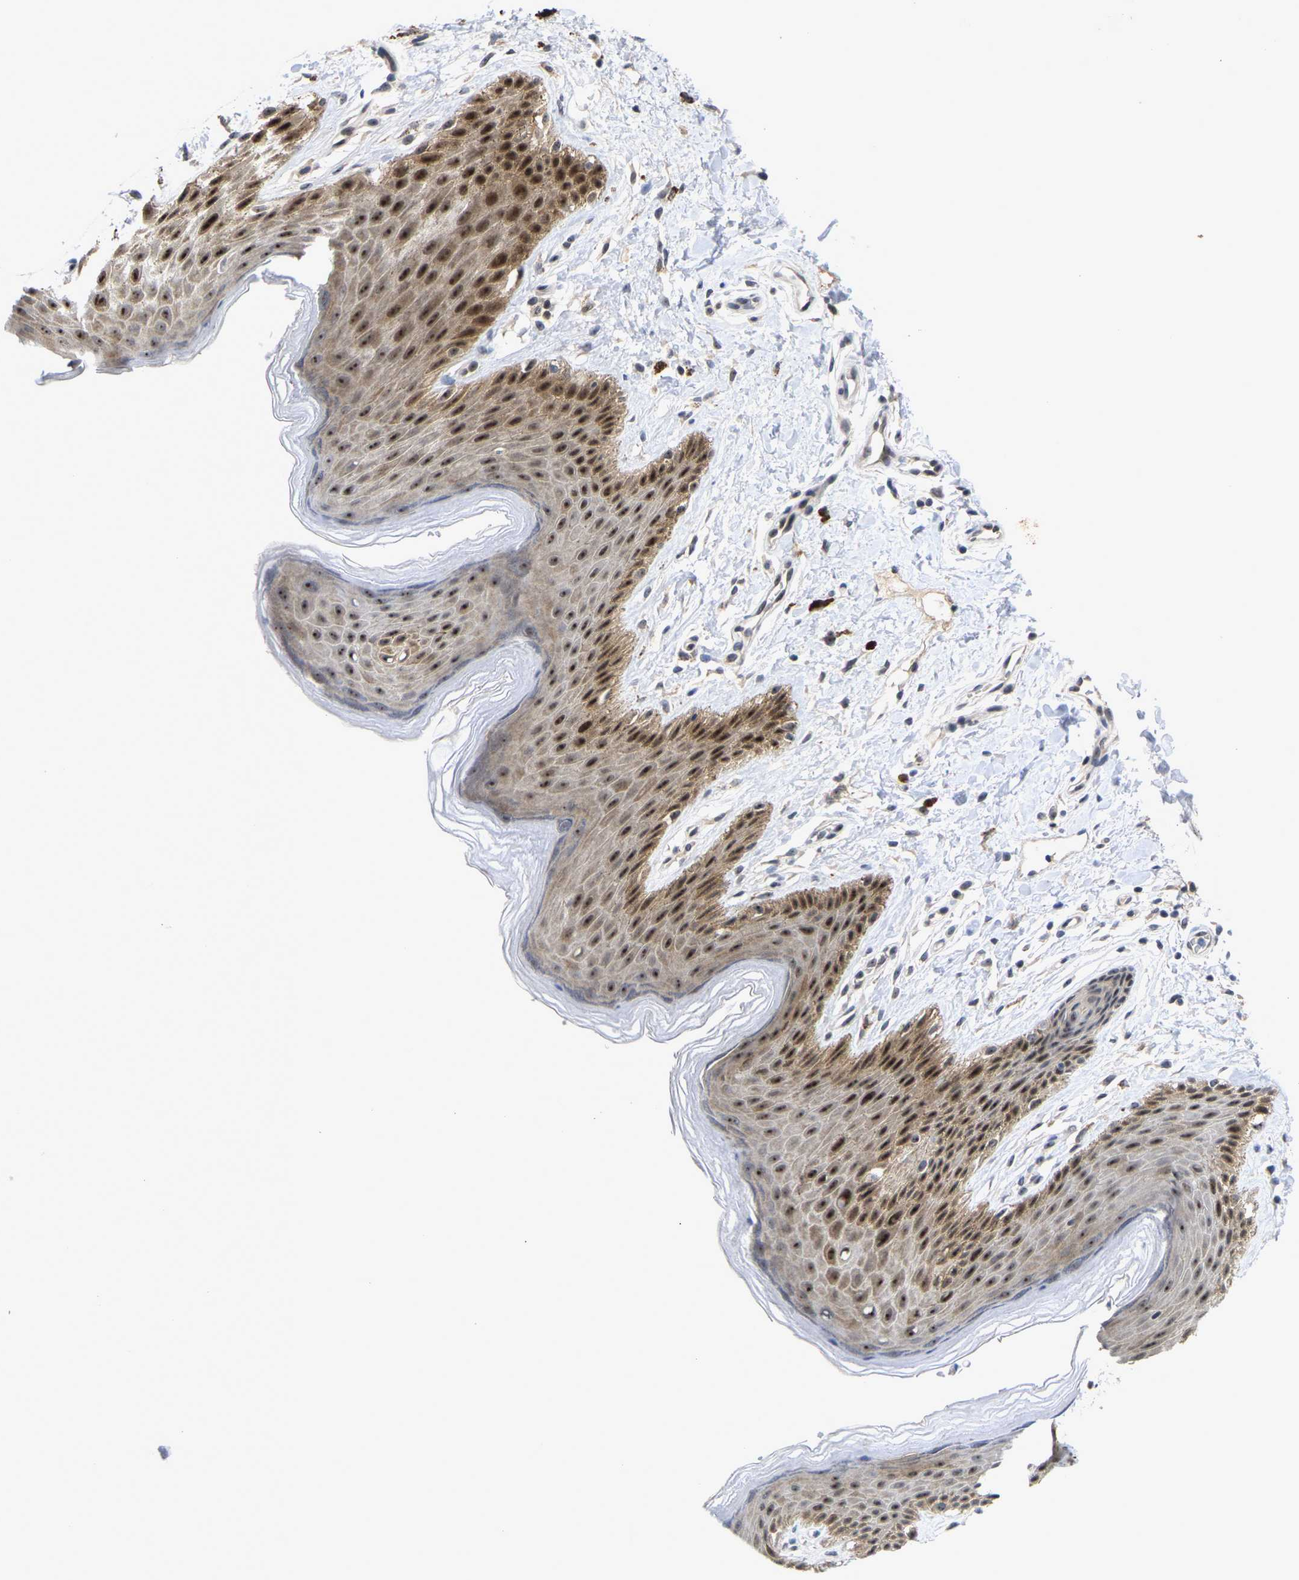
{"staining": {"intensity": "strong", "quantity": "<25%", "location": "cytoplasmic/membranous,nuclear"}, "tissue": "skin", "cell_type": "Epidermal cells", "image_type": "normal", "snomed": [{"axis": "morphology", "description": "Normal tissue, NOS"}, {"axis": "topography", "description": "Anal"}], "caption": "Immunohistochemistry (IHC) (DAB (3,3'-diaminobenzidine)) staining of unremarkable human skin reveals strong cytoplasmic/membranous,nuclear protein expression in about <25% of epidermal cells. (brown staining indicates protein expression, while blue staining denotes nuclei).", "gene": "NLE1", "patient": {"sex": "male", "age": 44}}